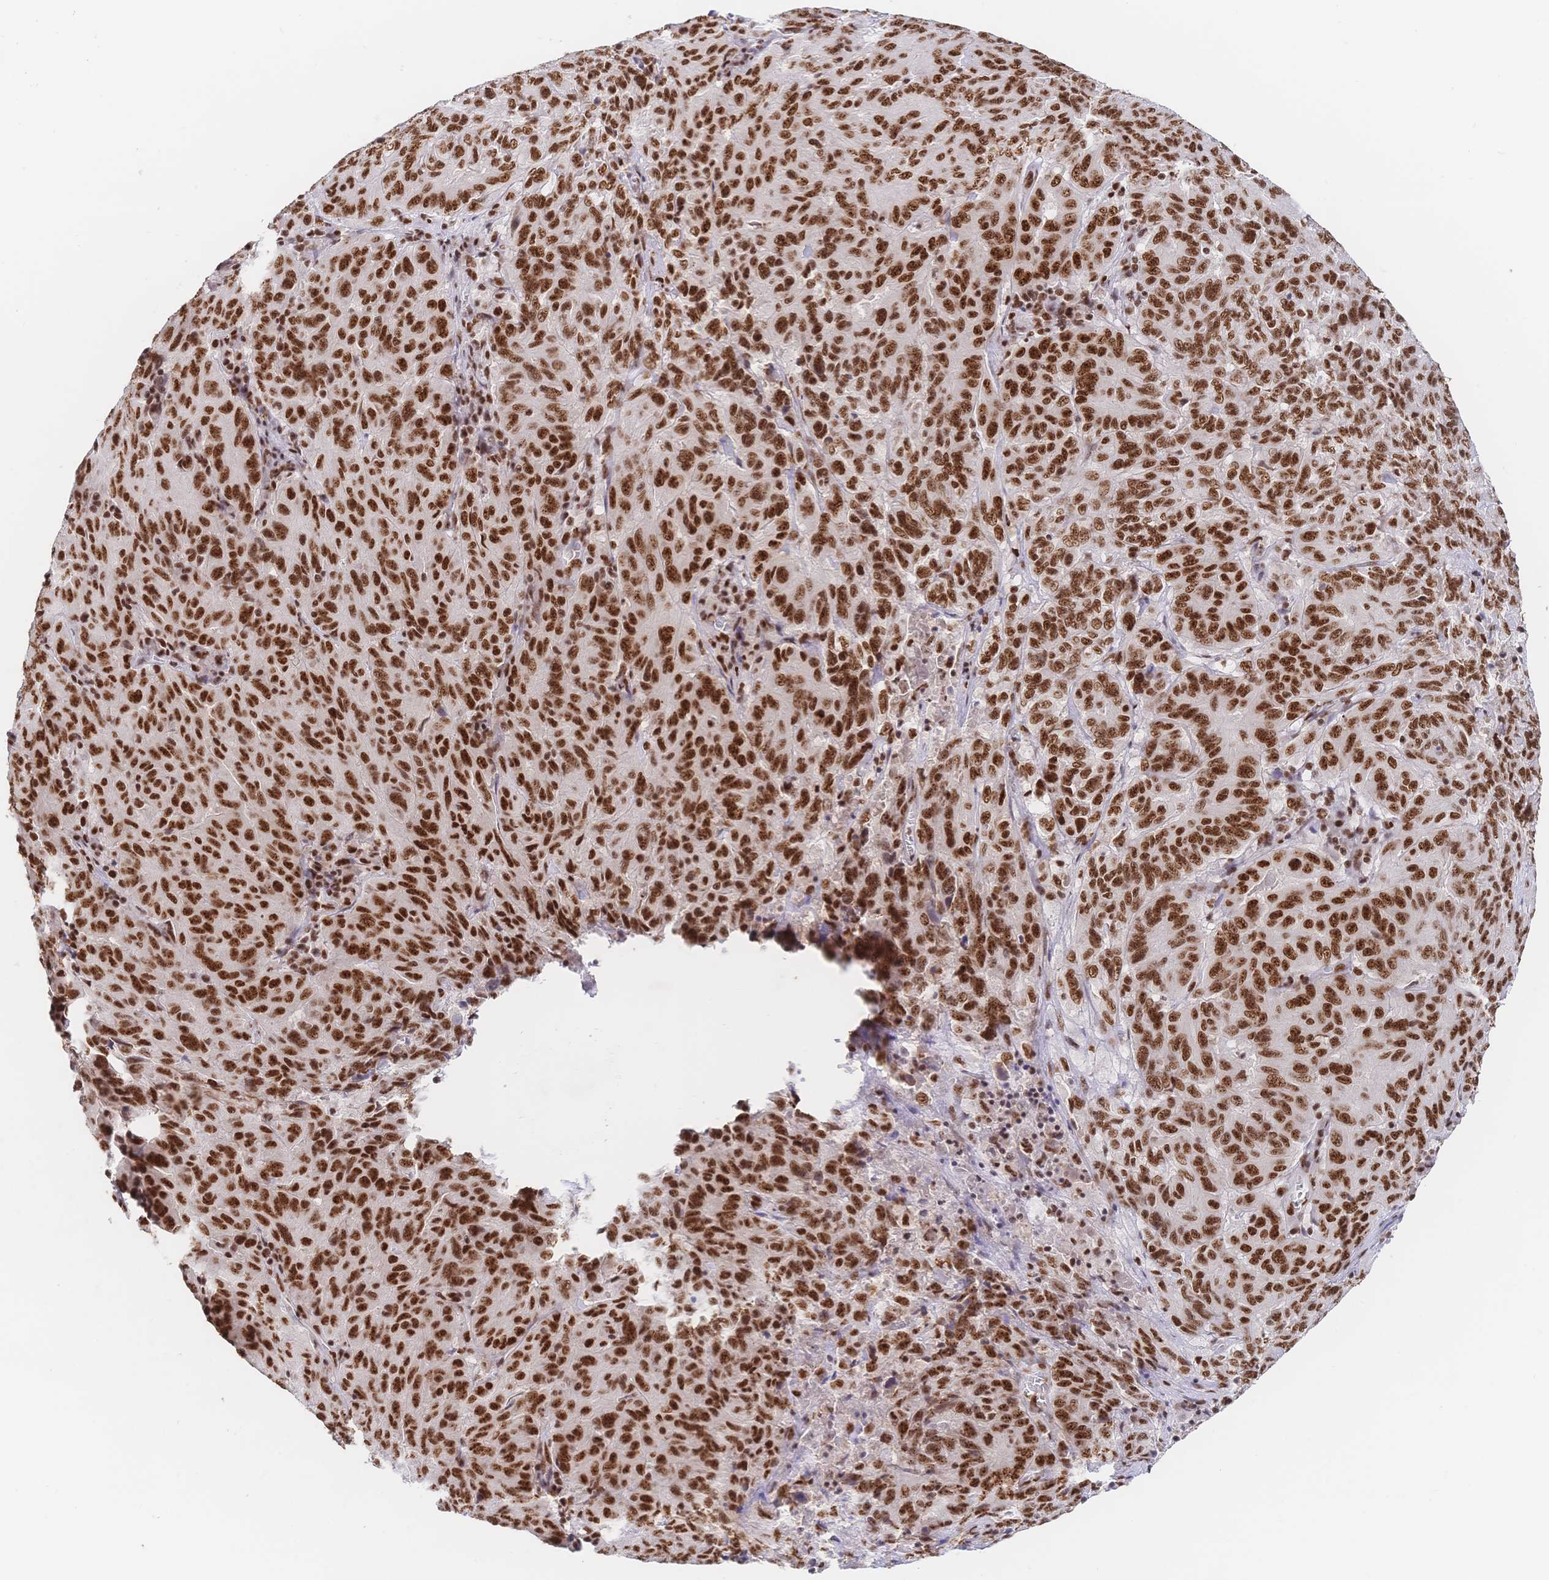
{"staining": {"intensity": "strong", "quantity": ">75%", "location": "nuclear"}, "tissue": "pancreatic cancer", "cell_type": "Tumor cells", "image_type": "cancer", "snomed": [{"axis": "morphology", "description": "Adenocarcinoma, NOS"}, {"axis": "topography", "description": "Pancreas"}], "caption": "This is a micrograph of immunohistochemistry (IHC) staining of pancreatic adenocarcinoma, which shows strong staining in the nuclear of tumor cells.", "gene": "SRSF1", "patient": {"sex": "male", "age": 63}}